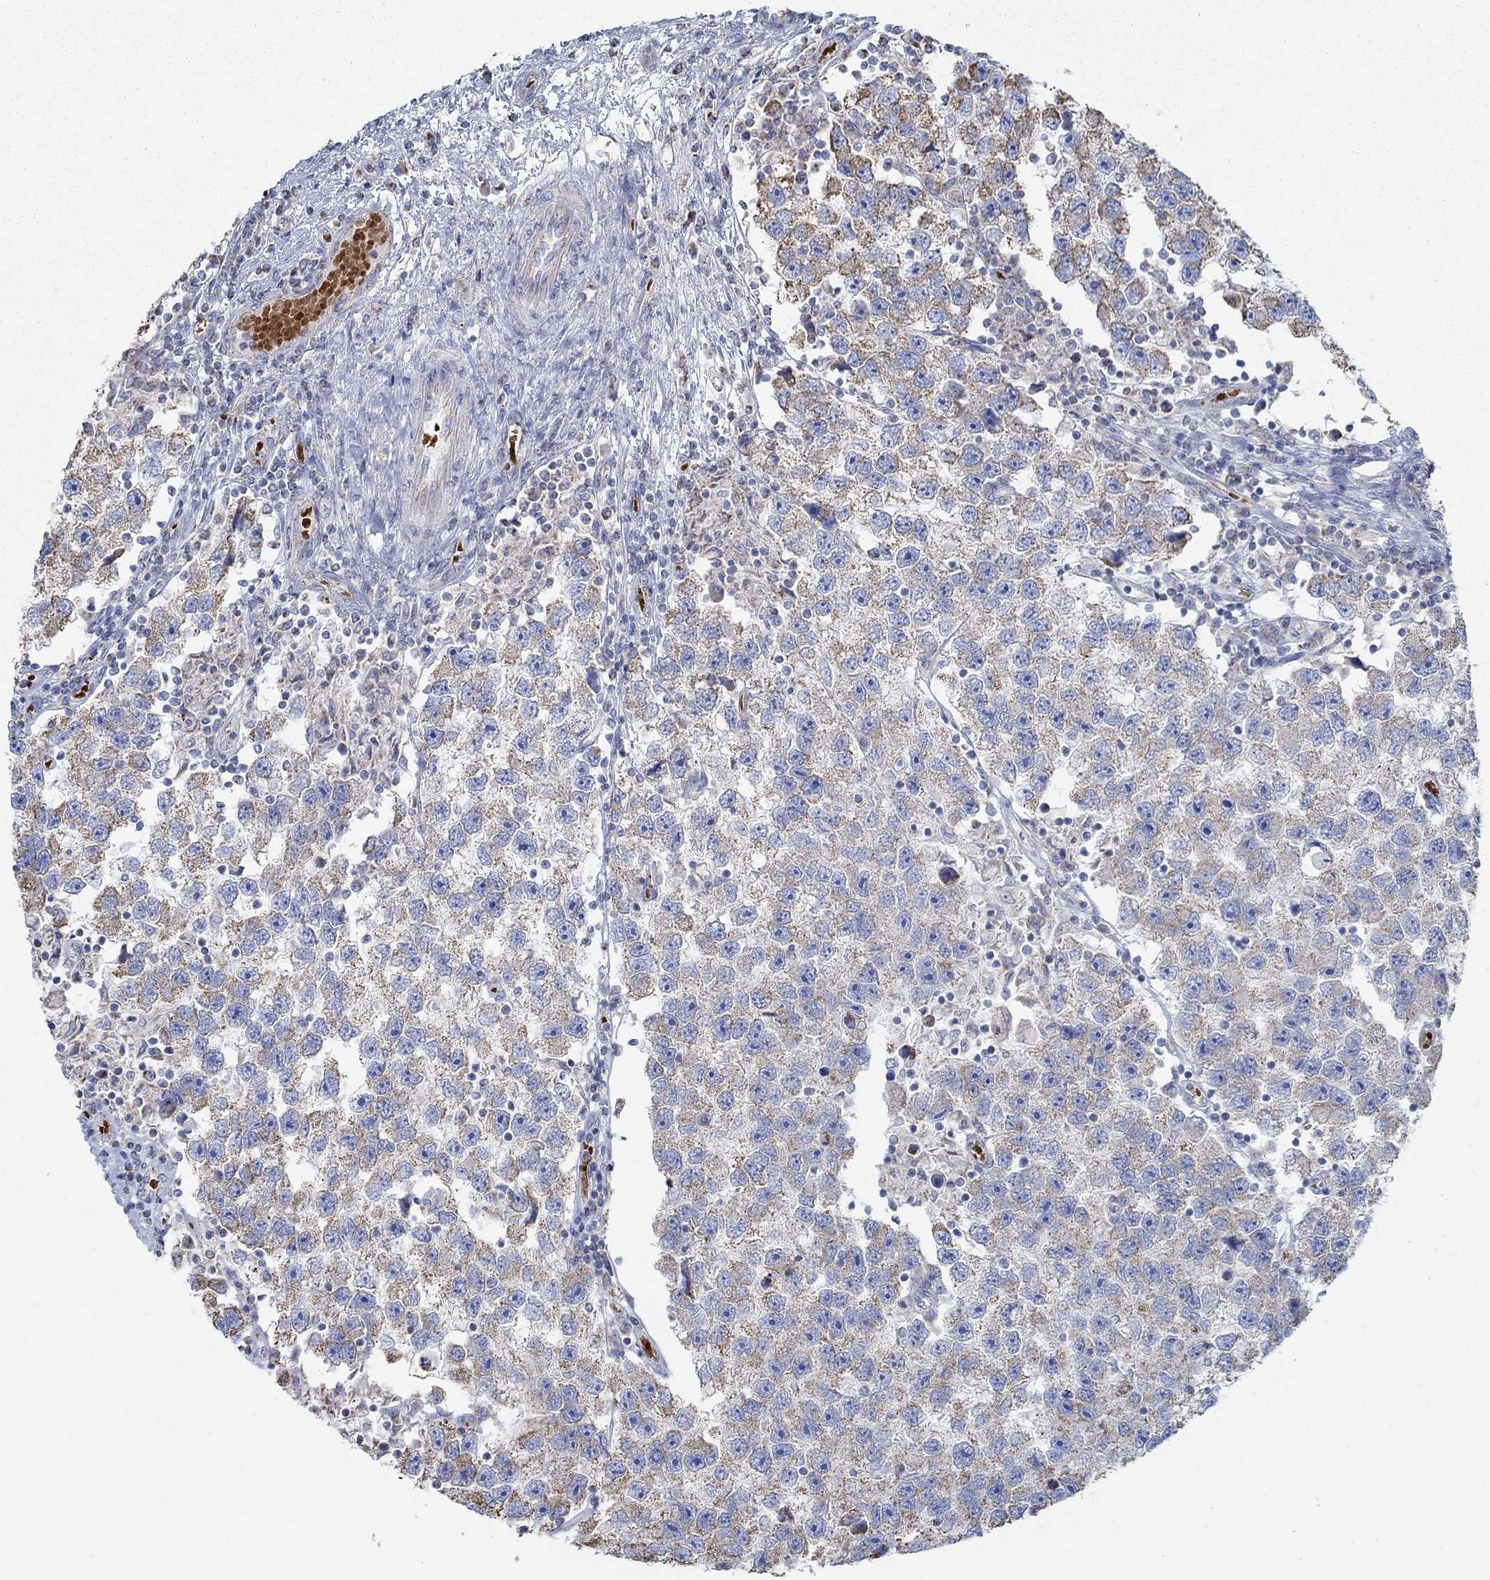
{"staining": {"intensity": "moderate", "quantity": ">75%", "location": "cytoplasmic/membranous"}, "tissue": "testis cancer", "cell_type": "Tumor cells", "image_type": "cancer", "snomed": [{"axis": "morphology", "description": "Seminoma, NOS"}, {"axis": "topography", "description": "Testis"}], "caption": "Human testis cancer stained with a brown dye reveals moderate cytoplasmic/membranous positive staining in about >75% of tumor cells.", "gene": "GLOD5", "patient": {"sex": "male", "age": 26}}